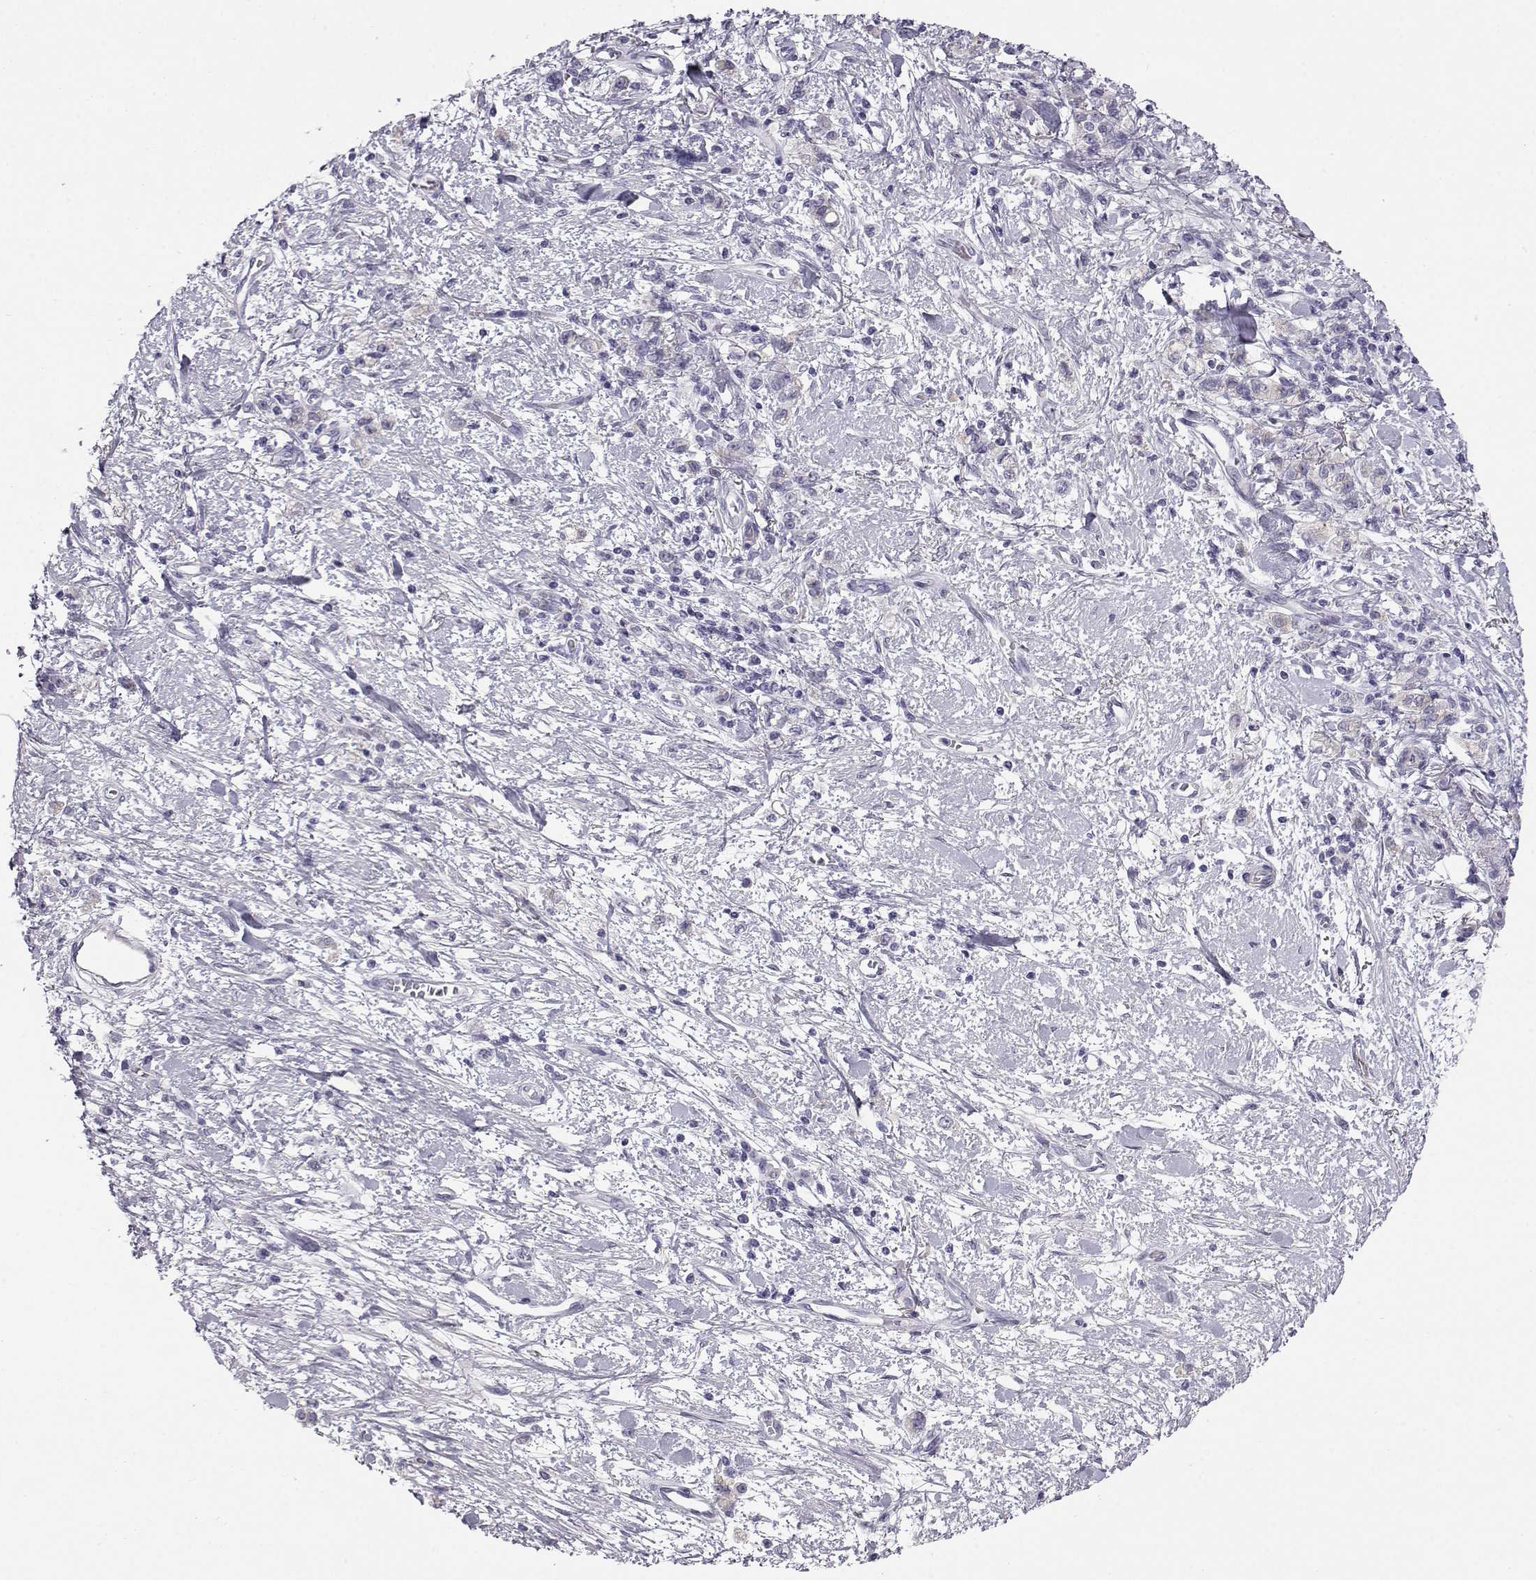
{"staining": {"intensity": "negative", "quantity": "none", "location": "none"}, "tissue": "stomach cancer", "cell_type": "Tumor cells", "image_type": "cancer", "snomed": [{"axis": "morphology", "description": "Adenocarcinoma, NOS"}, {"axis": "topography", "description": "Stomach"}], "caption": "This is an immunohistochemistry image of human stomach cancer. There is no positivity in tumor cells.", "gene": "KCNMB4", "patient": {"sex": "male", "age": 77}}